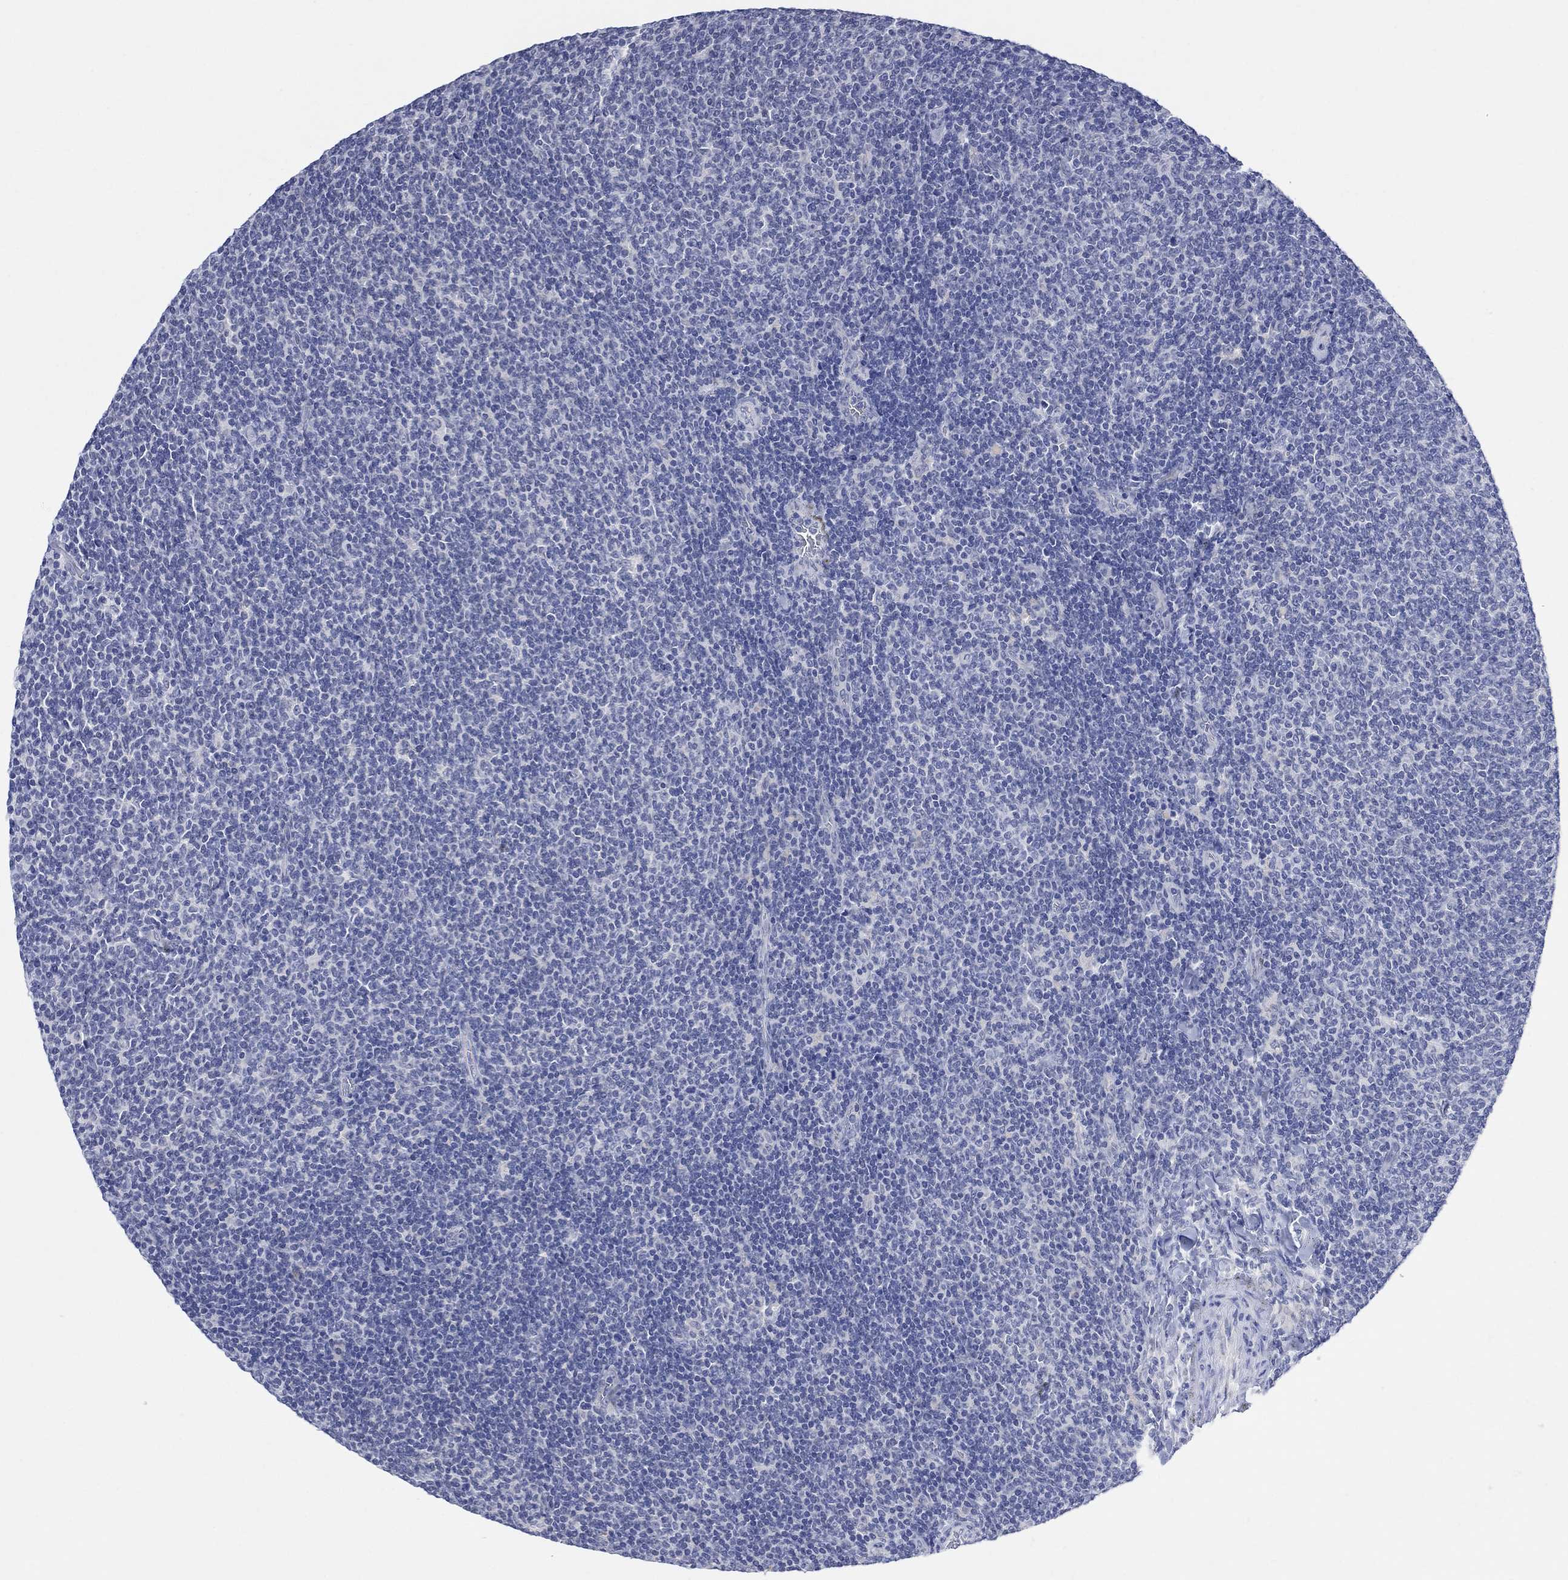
{"staining": {"intensity": "negative", "quantity": "none", "location": "none"}, "tissue": "lymphoma", "cell_type": "Tumor cells", "image_type": "cancer", "snomed": [{"axis": "morphology", "description": "Malignant lymphoma, non-Hodgkin's type, Low grade"}, {"axis": "topography", "description": "Lymph node"}], "caption": "Immunohistochemistry (IHC) image of human low-grade malignant lymphoma, non-Hodgkin's type stained for a protein (brown), which shows no expression in tumor cells. (IHC, brightfield microscopy, high magnification).", "gene": "FBP2", "patient": {"sex": "male", "age": 52}}